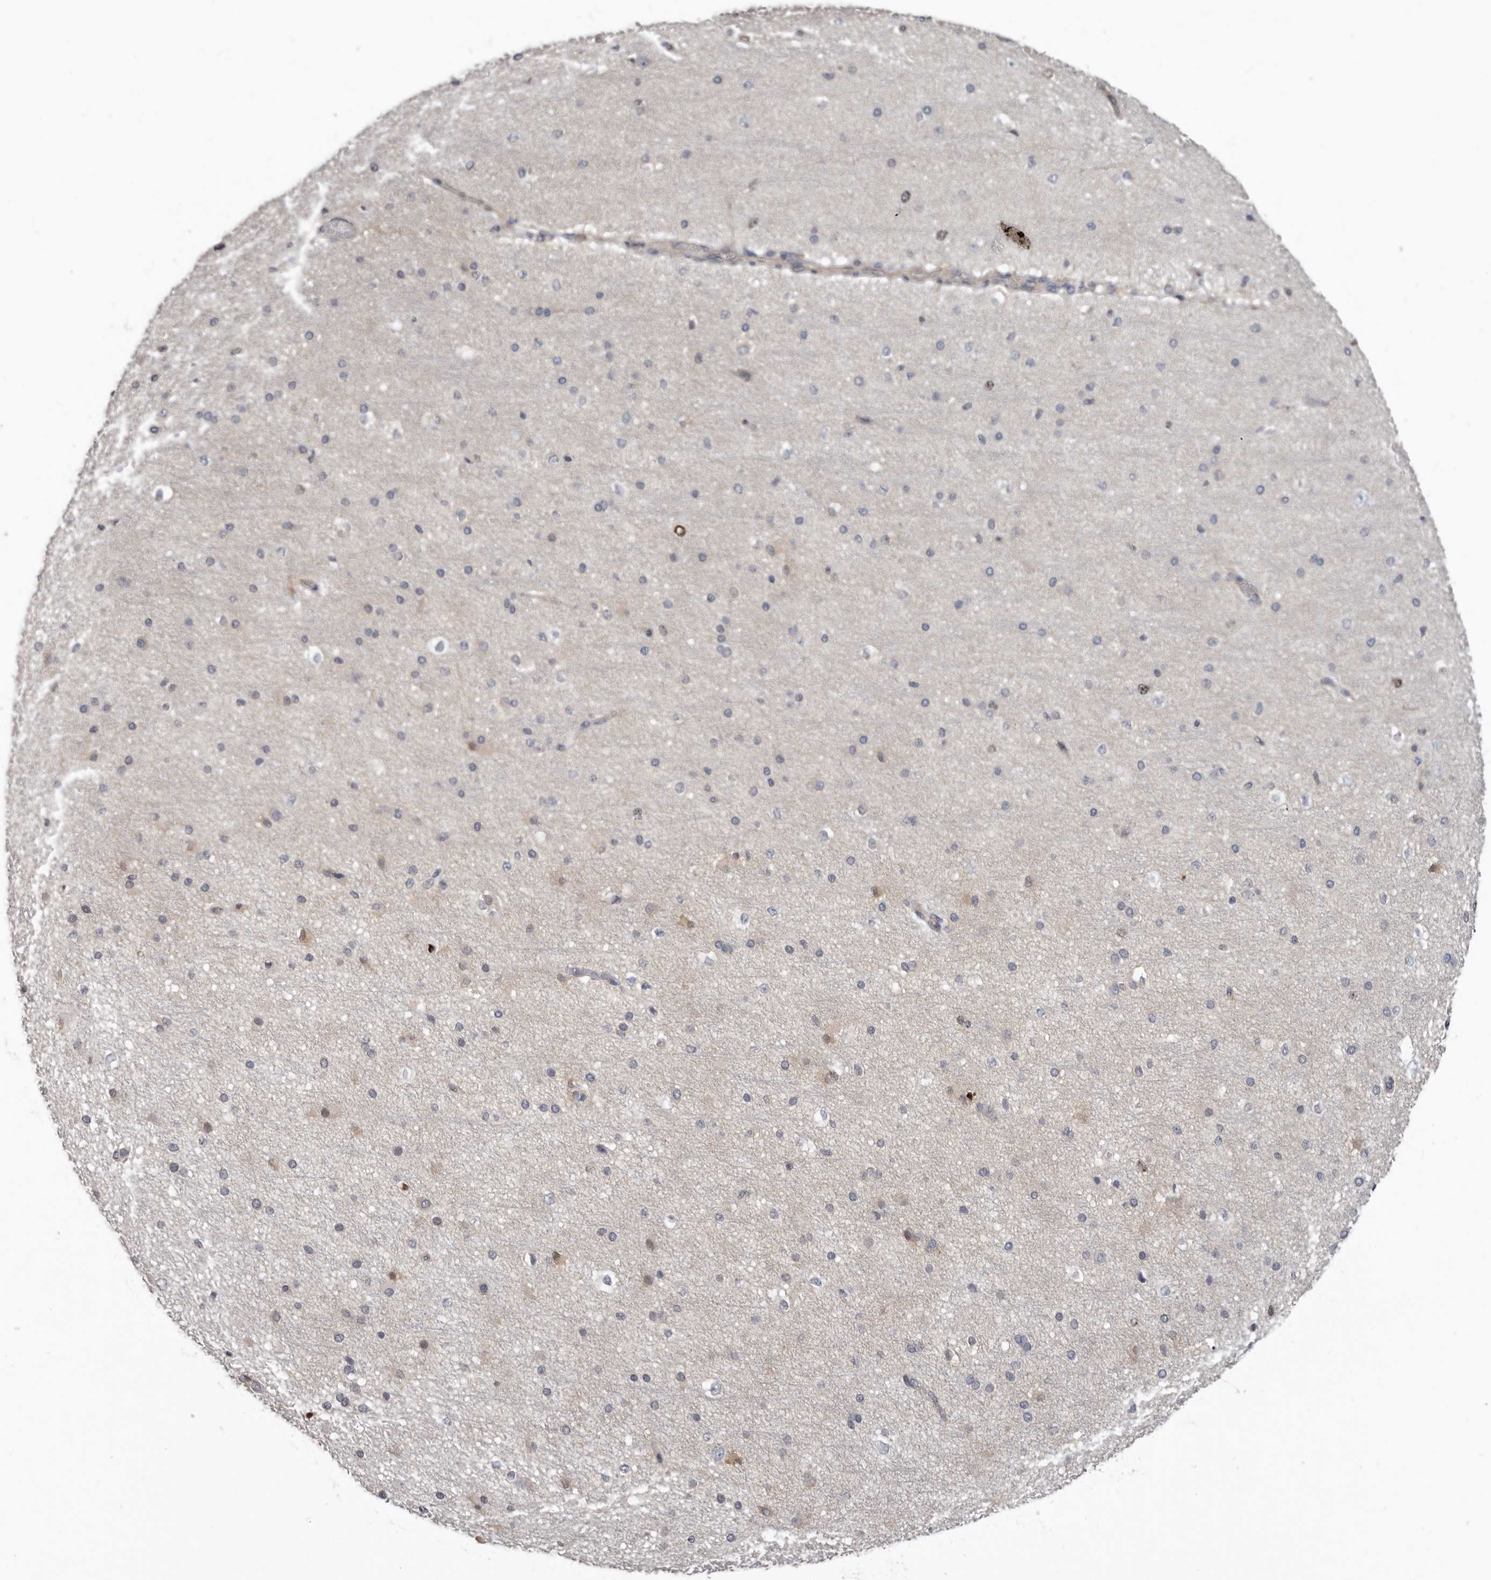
{"staining": {"intensity": "weak", "quantity": ">75%", "location": "cytoplasmic/membranous,nuclear"}, "tissue": "cerebral cortex", "cell_type": "Endothelial cells", "image_type": "normal", "snomed": [{"axis": "morphology", "description": "Normal tissue, NOS"}, {"axis": "morphology", "description": "Developmental malformation"}, {"axis": "topography", "description": "Cerebral cortex"}], "caption": "Unremarkable cerebral cortex exhibits weak cytoplasmic/membranous,nuclear staining in about >75% of endothelial cells, visualized by immunohistochemistry.", "gene": "CDCA8", "patient": {"sex": "female", "age": 30}}